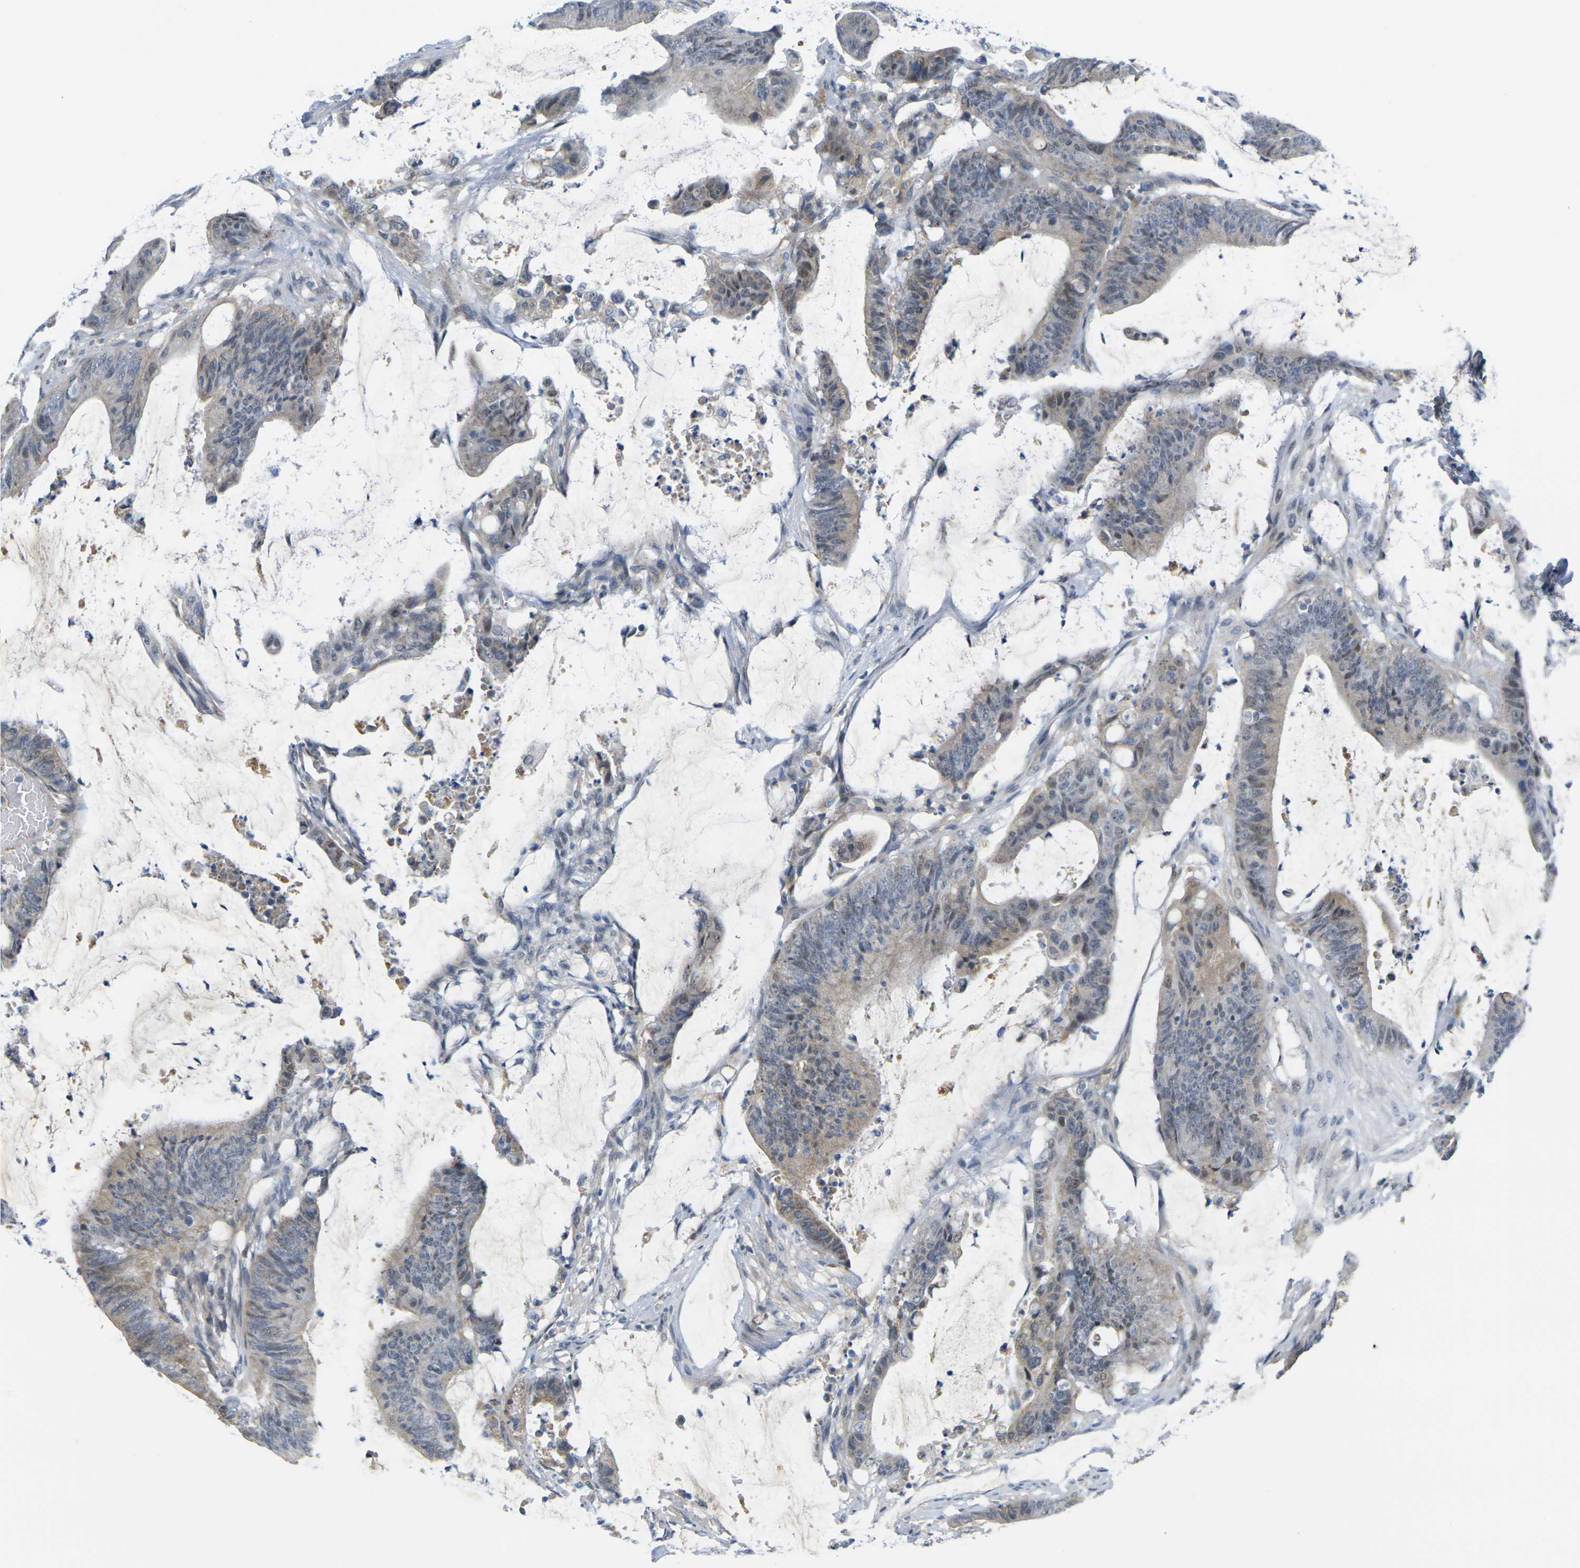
{"staining": {"intensity": "weak", "quantity": ">75%", "location": "cytoplasmic/membranous"}, "tissue": "colorectal cancer", "cell_type": "Tumor cells", "image_type": "cancer", "snomed": [{"axis": "morphology", "description": "Adenocarcinoma, NOS"}, {"axis": "topography", "description": "Rectum"}], "caption": "An image showing weak cytoplasmic/membranous positivity in about >75% of tumor cells in adenocarcinoma (colorectal), as visualized by brown immunohistochemical staining.", "gene": "OTOF", "patient": {"sex": "female", "age": 66}}